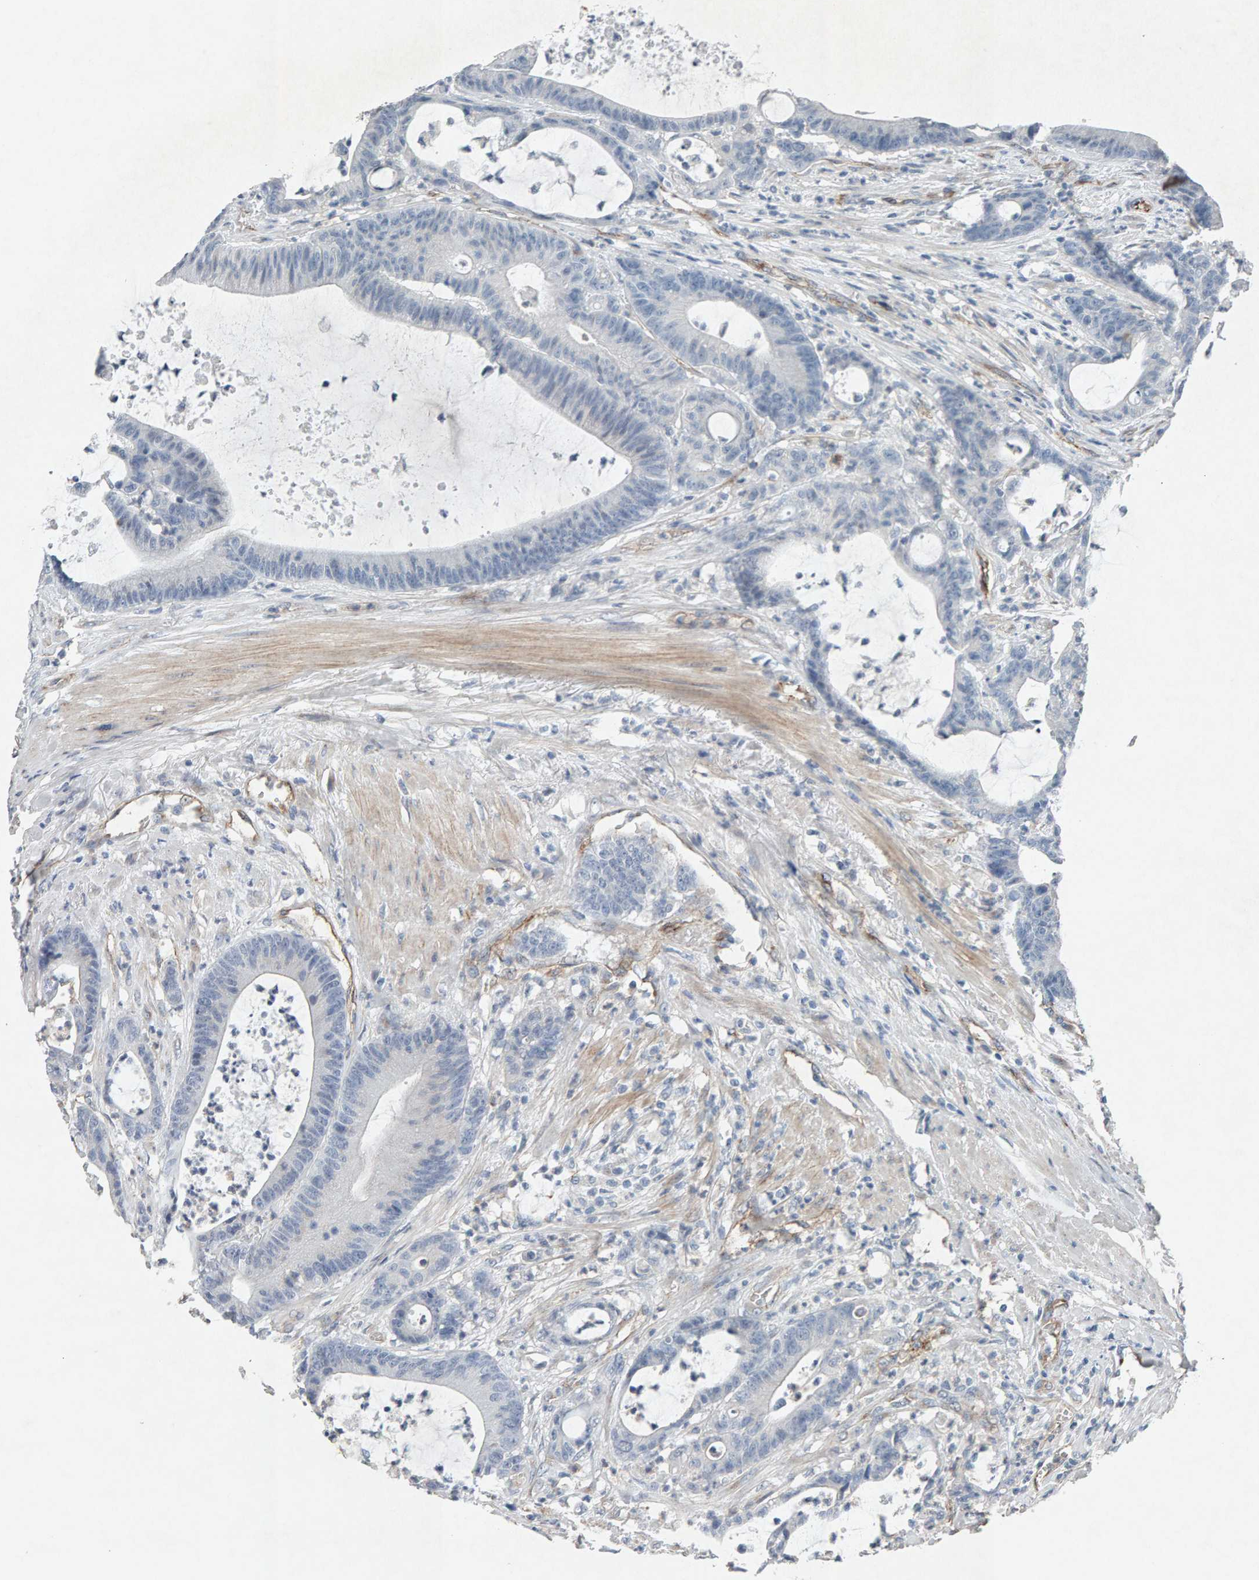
{"staining": {"intensity": "negative", "quantity": "none", "location": "none"}, "tissue": "colorectal cancer", "cell_type": "Tumor cells", "image_type": "cancer", "snomed": [{"axis": "morphology", "description": "Adenocarcinoma, NOS"}, {"axis": "topography", "description": "Colon"}], "caption": "DAB immunohistochemical staining of human colorectal cancer demonstrates no significant expression in tumor cells. Nuclei are stained in blue.", "gene": "PTPRM", "patient": {"sex": "female", "age": 84}}